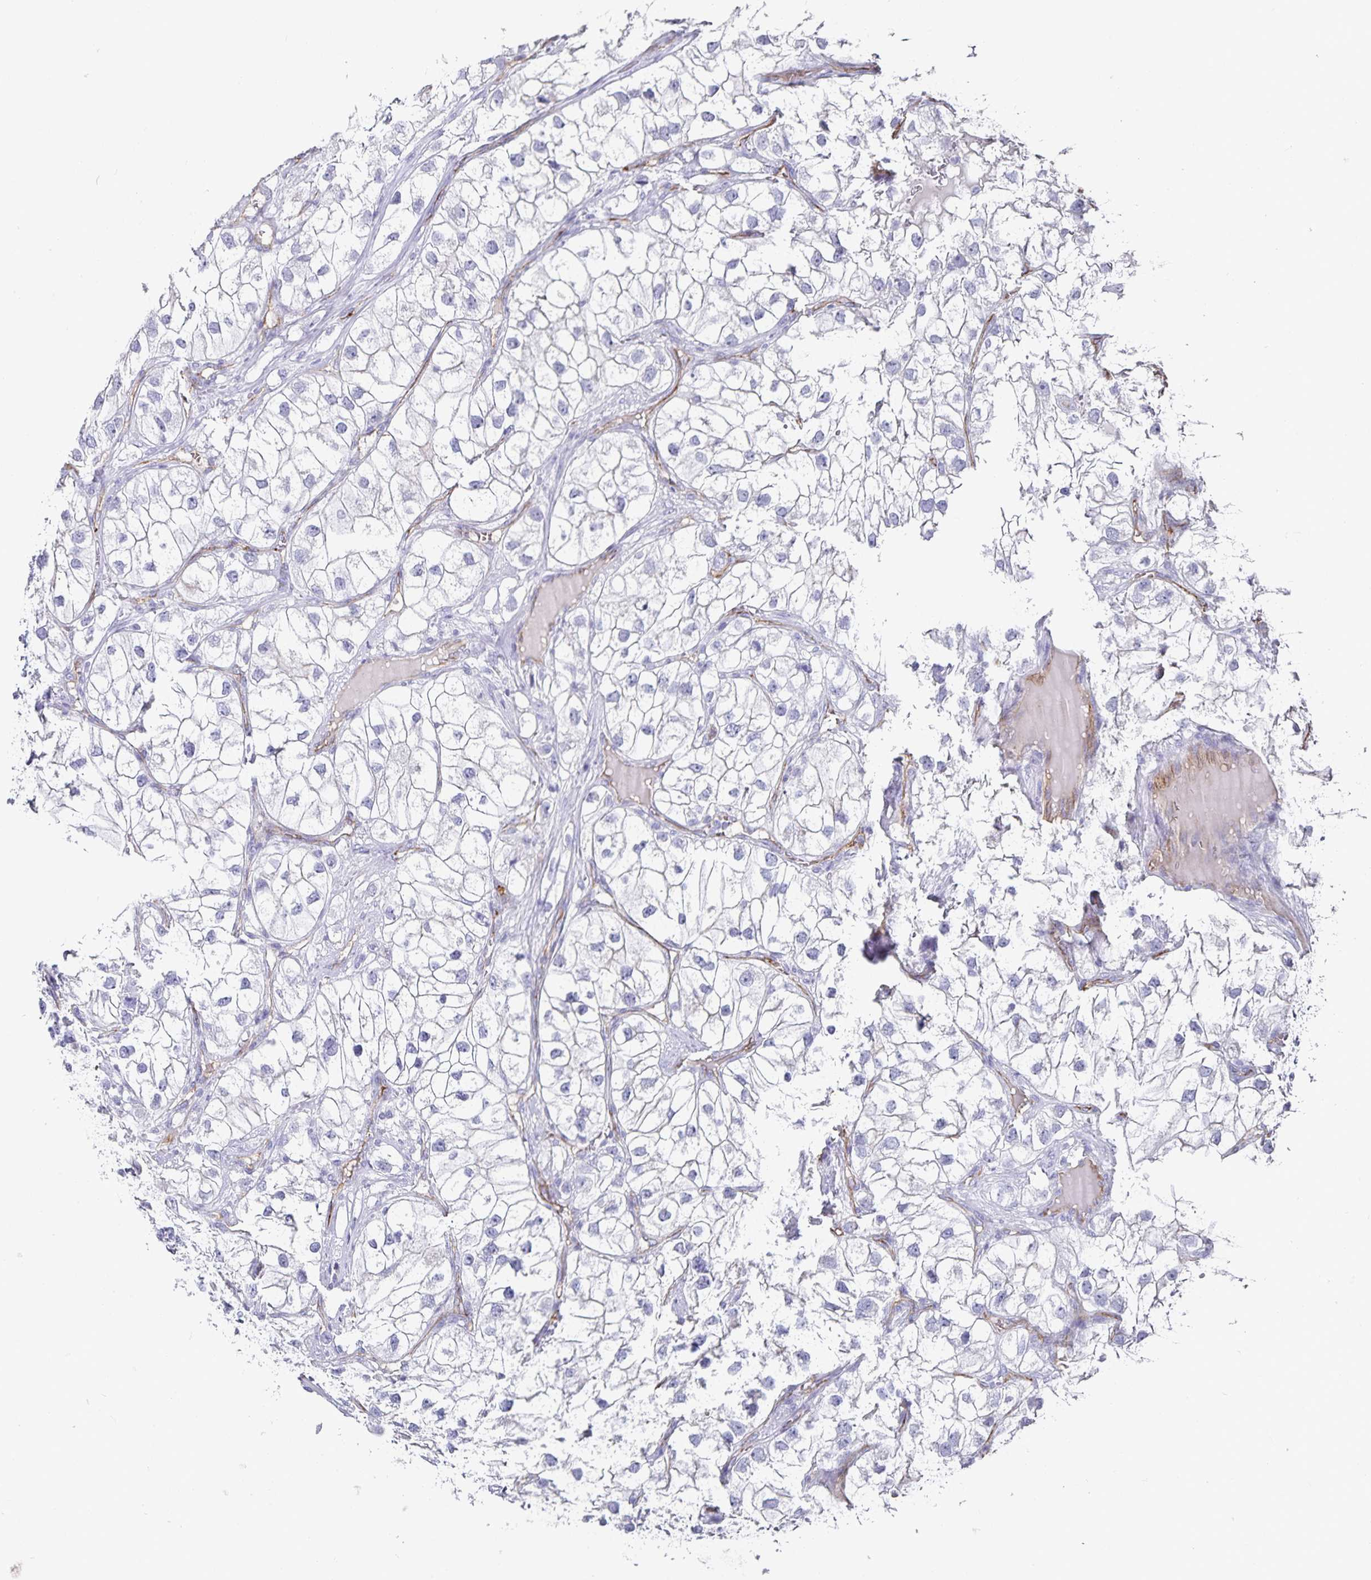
{"staining": {"intensity": "negative", "quantity": "none", "location": "none"}, "tissue": "renal cancer", "cell_type": "Tumor cells", "image_type": "cancer", "snomed": [{"axis": "morphology", "description": "Adenocarcinoma, NOS"}, {"axis": "topography", "description": "Kidney"}], "caption": "This is an immunohistochemistry (IHC) photomicrograph of human renal cancer. There is no staining in tumor cells.", "gene": "PODXL", "patient": {"sex": "male", "age": 59}}